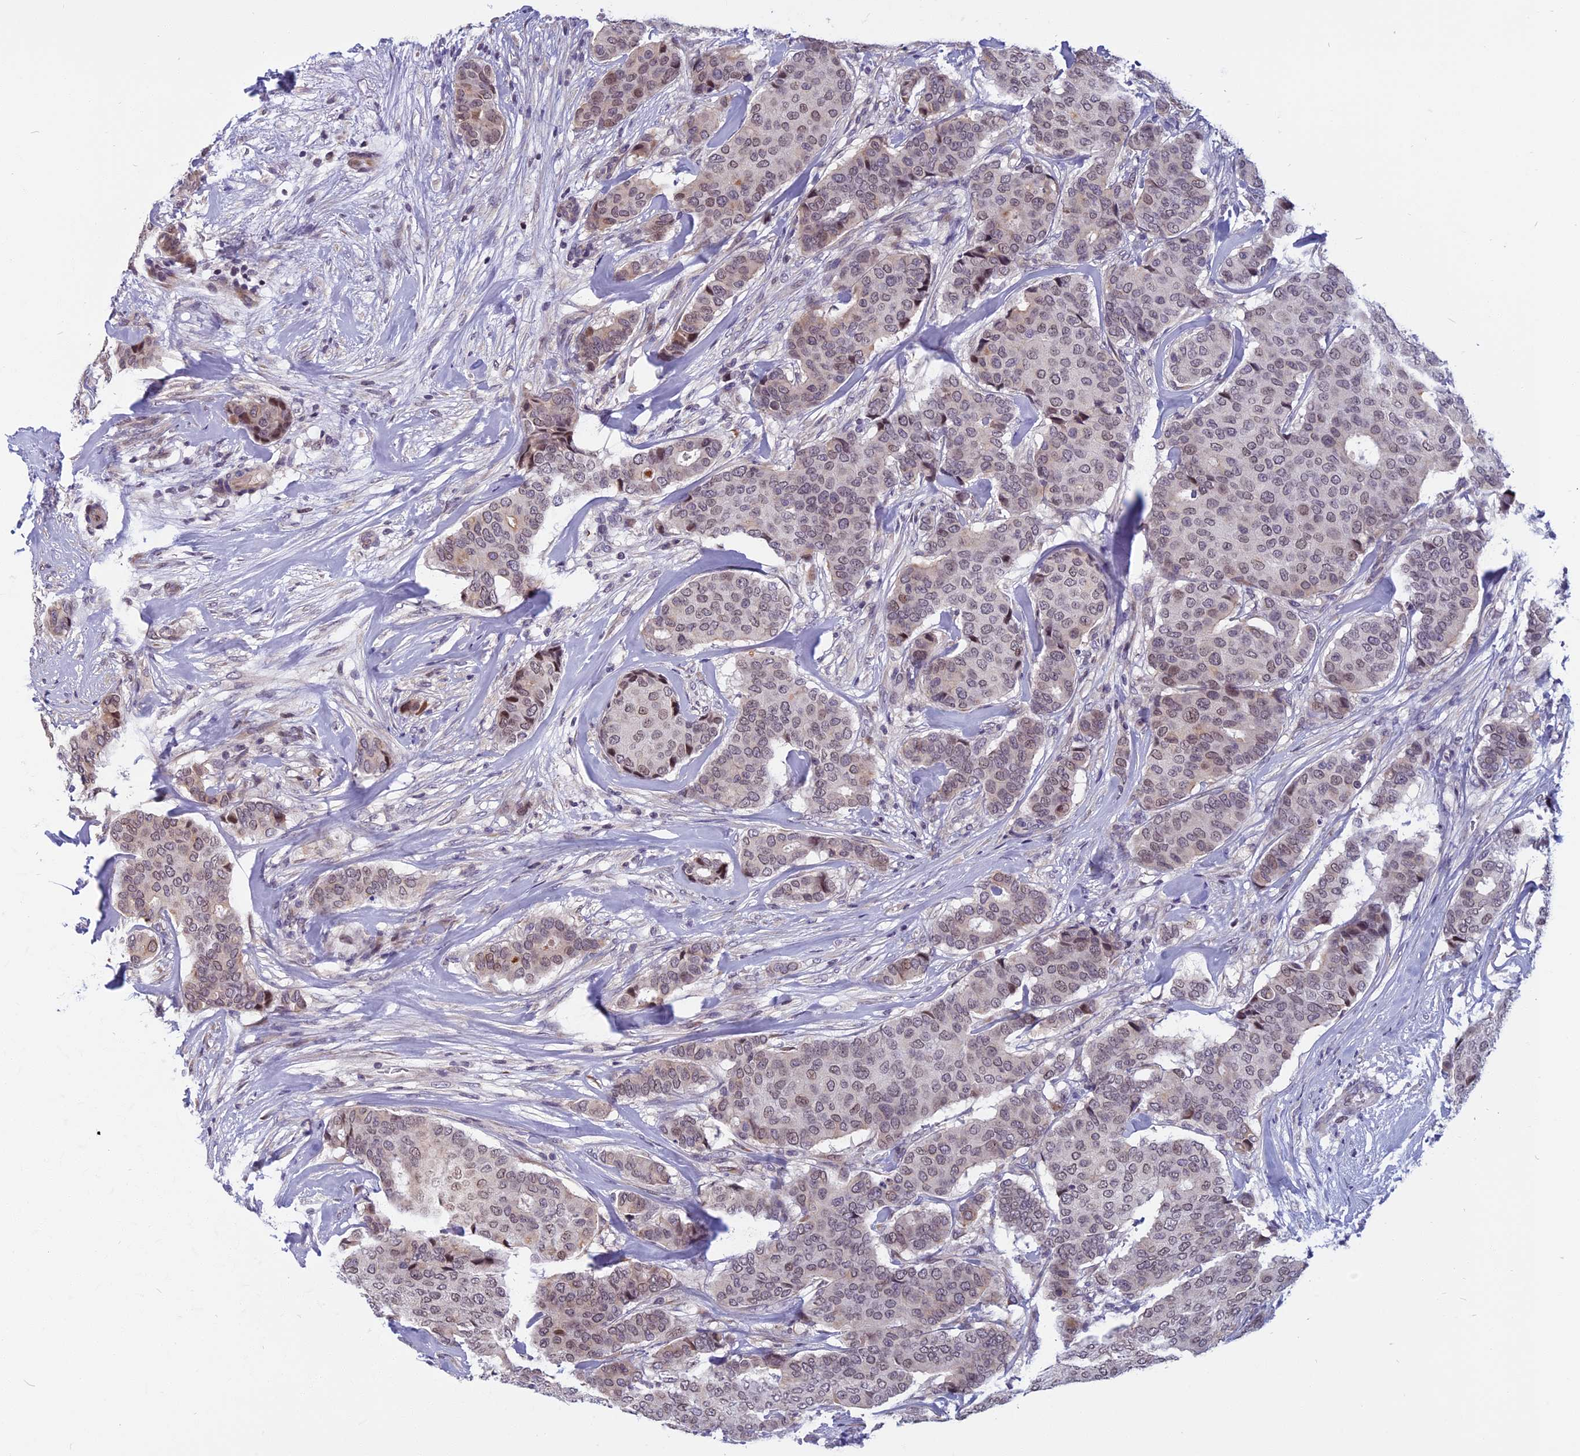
{"staining": {"intensity": "weak", "quantity": "25%-75%", "location": "nuclear"}, "tissue": "breast cancer", "cell_type": "Tumor cells", "image_type": "cancer", "snomed": [{"axis": "morphology", "description": "Duct carcinoma"}, {"axis": "topography", "description": "Breast"}], "caption": "Breast cancer stained for a protein (brown) demonstrates weak nuclear positive staining in about 25%-75% of tumor cells.", "gene": "CCDC113", "patient": {"sex": "female", "age": 75}}